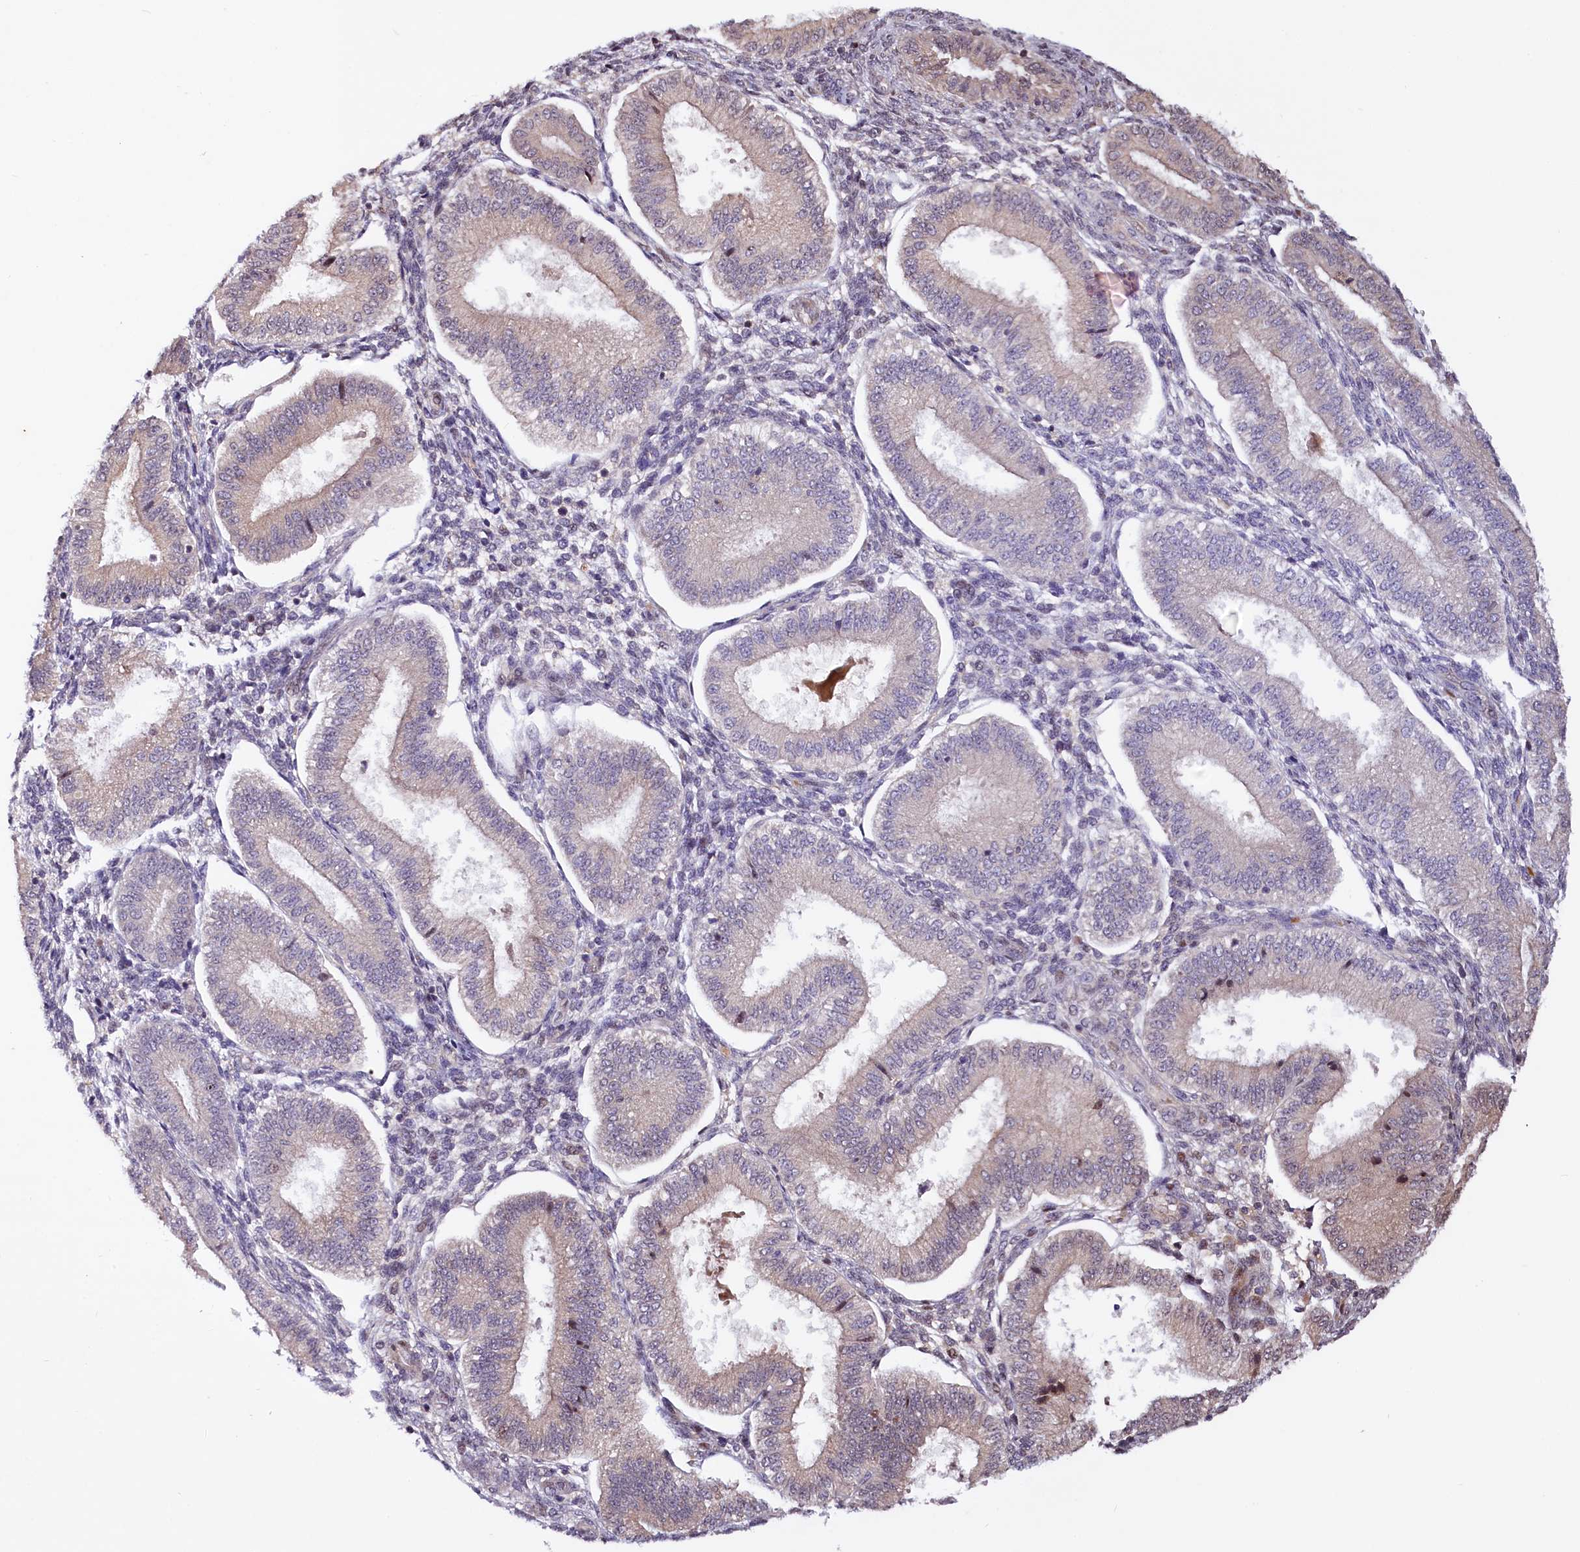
{"staining": {"intensity": "moderate", "quantity": "<25%", "location": "cytoplasmic/membranous,nuclear"}, "tissue": "endometrium", "cell_type": "Cells in endometrial stroma", "image_type": "normal", "snomed": [{"axis": "morphology", "description": "Normal tissue, NOS"}, {"axis": "topography", "description": "Endometrium"}], "caption": "Brown immunohistochemical staining in normal endometrium shows moderate cytoplasmic/membranous,nuclear positivity in approximately <25% of cells in endometrial stroma.", "gene": "N4BP2L1", "patient": {"sex": "female", "age": 39}}